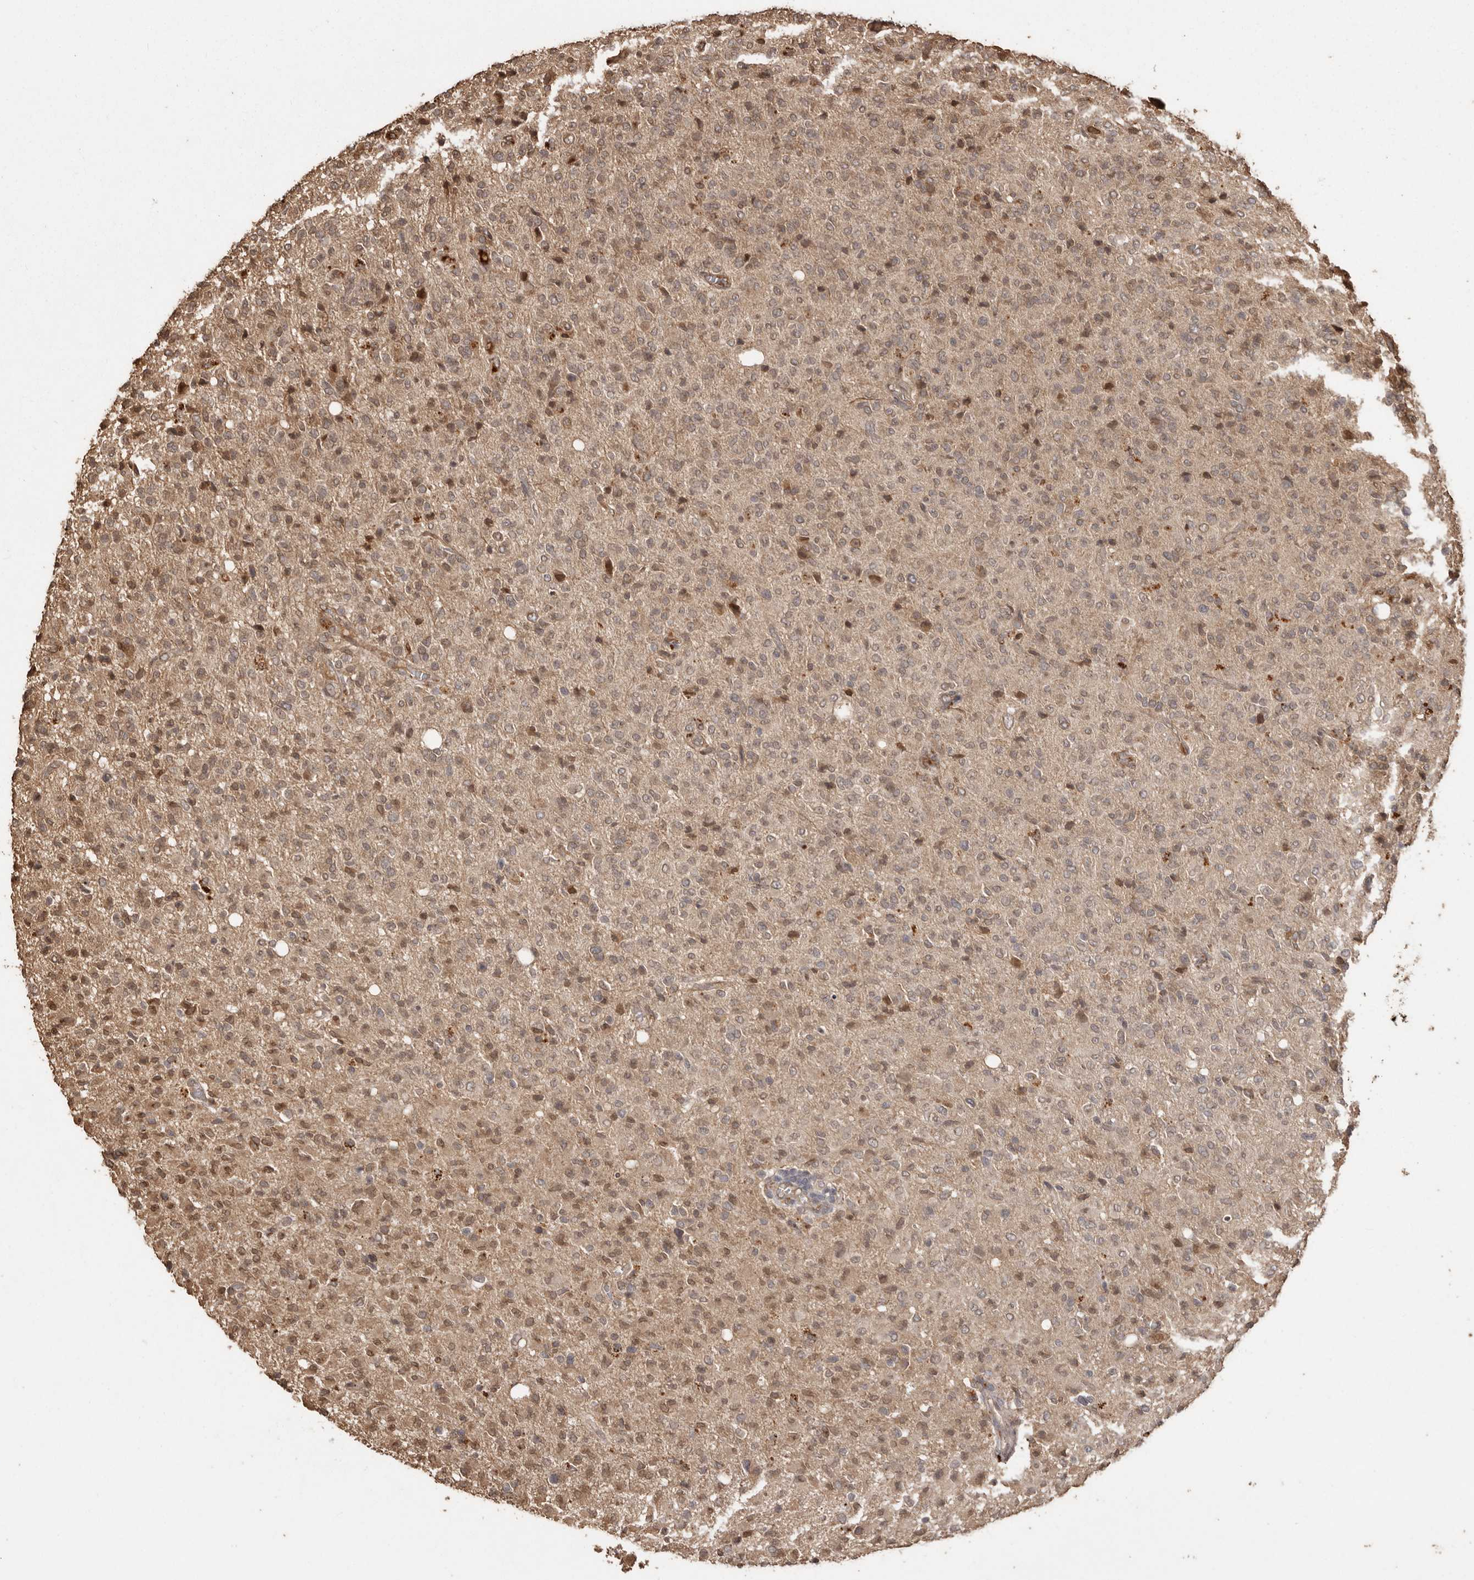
{"staining": {"intensity": "weak", "quantity": ">75%", "location": "nuclear"}, "tissue": "glioma", "cell_type": "Tumor cells", "image_type": "cancer", "snomed": [{"axis": "morphology", "description": "Glioma, malignant, High grade"}, {"axis": "topography", "description": "Brain"}], "caption": "This image exhibits immunohistochemistry (IHC) staining of malignant glioma (high-grade), with low weak nuclear positivity in approximately >75% of tumor cells.", "gene": "NUP43", "patient": {"sex": "female", "age": 57}}